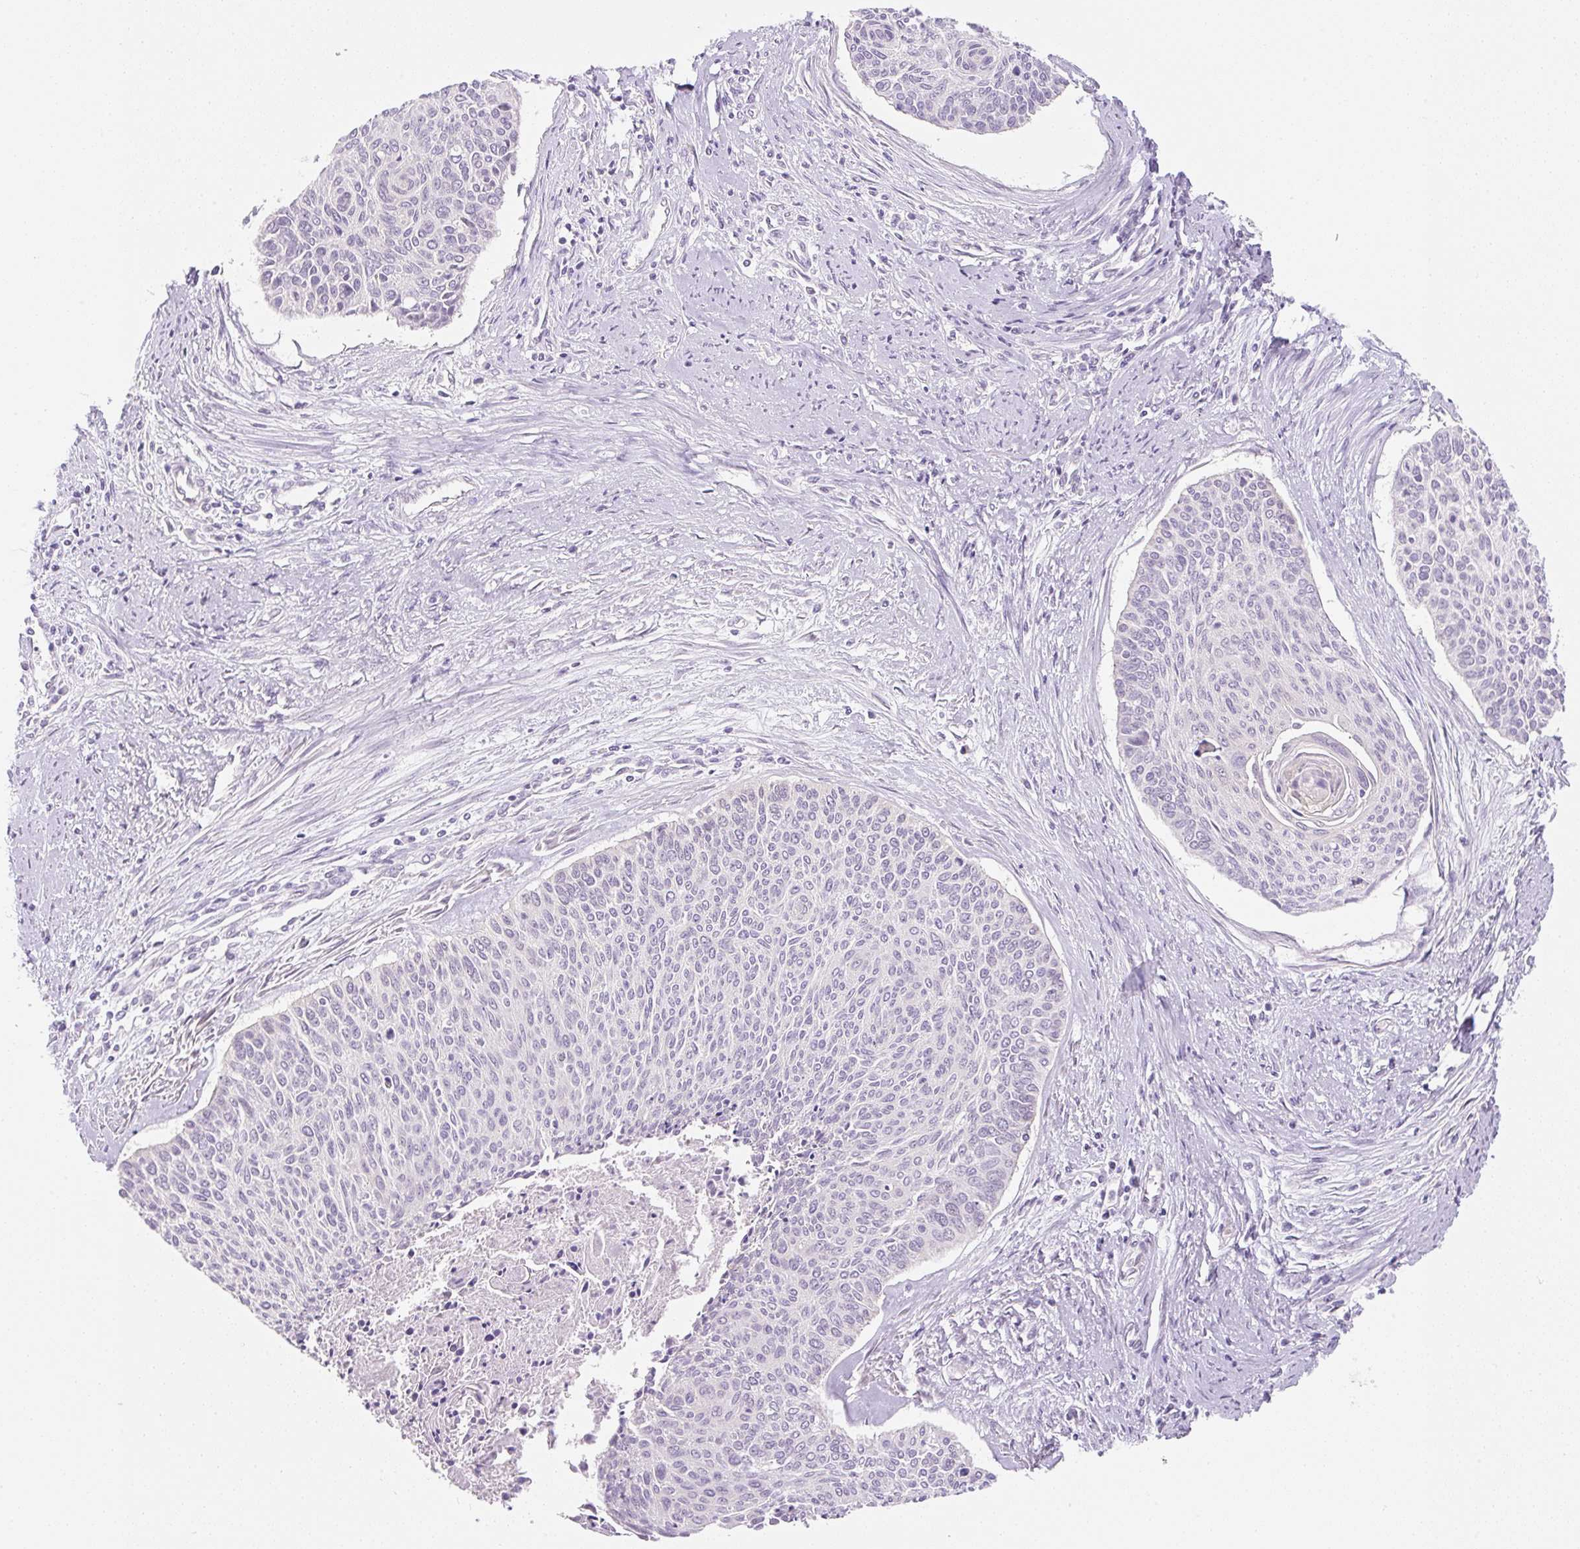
{"staining": {"intensity": "negative", "quantity": "none", "location": "none"}, "tissue": "cervical cancer", "cell_type": "Tumor cells", "image_type": "cancer", "snomed": [{"axis": "morphology", "description": "Squamous cell carcinoma, NOS"}, {"axis": "topography", "description": "Cervix"}], "caption": "This is a photomicrograph of immunohistochemistry (IHC) staining of squamous cell carcinoma (cervical), which shows no positivity in tumor cells. (DAB (3,3'-diaminobenzidine) immunohistochemistry visualized using brightfield microscopy, high magnification).", "gene": "SYNE3", "patient": {"sex": "female", "age": 55}}